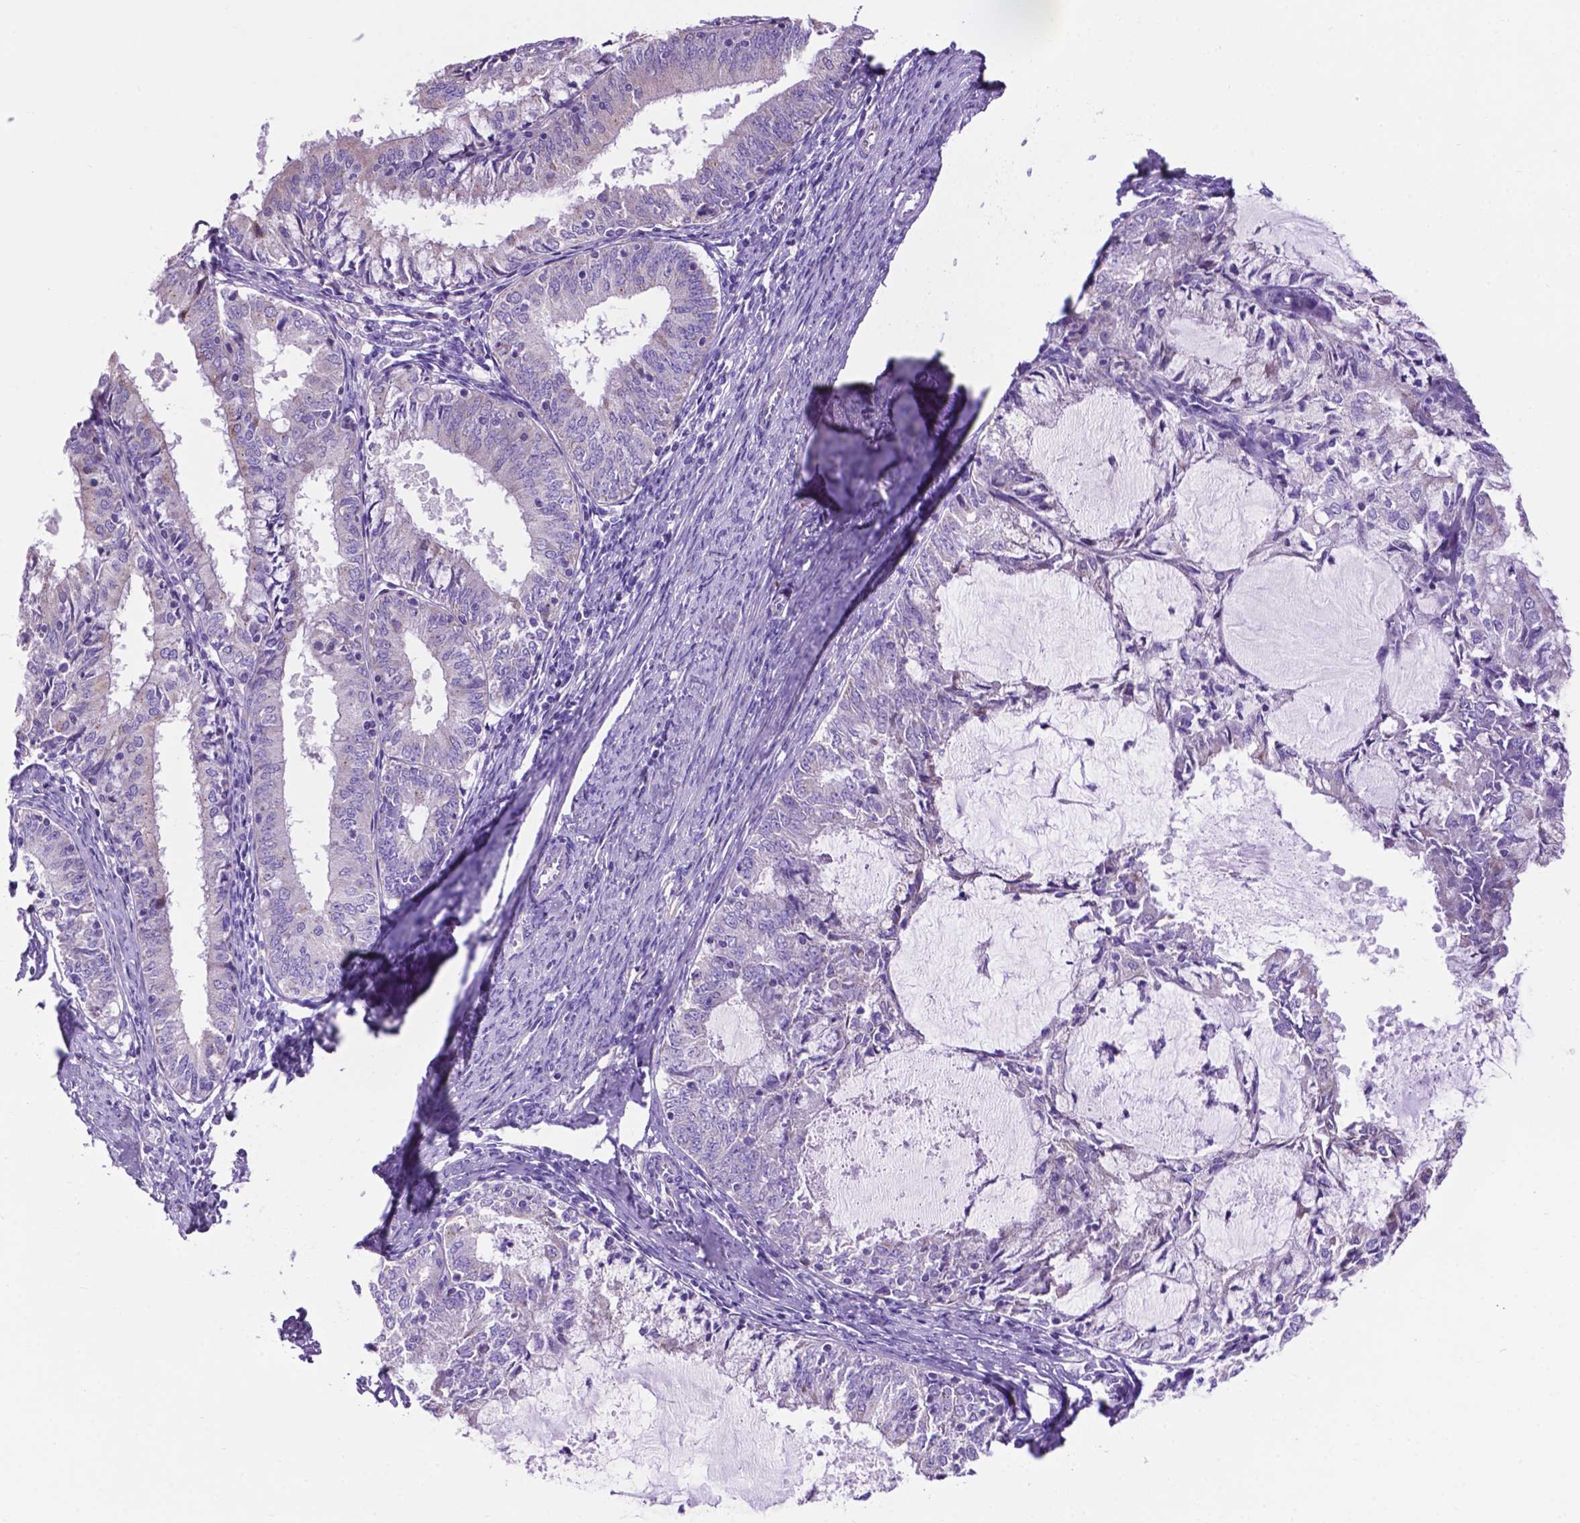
{"staining": {"intensity": "negative", "quantity": "none", "location": "none"}, "tissue": "endometrial cancer", "cell_type": "Tumor cells", "image_type": "cancer", "snomed": [{"axis": "morphology", "description": "Adenocarcinoma, NOS"}, {"axis": "topography", "description": "Endometrium"}], "caption": "Endometrial cancer (adenocarcinoma) stained for a protein using immunohistochemistry (IHC) displays no staining tumor cells.", "gene": "TMEM121B", "patient": {"sex": "female", "age": 57}}